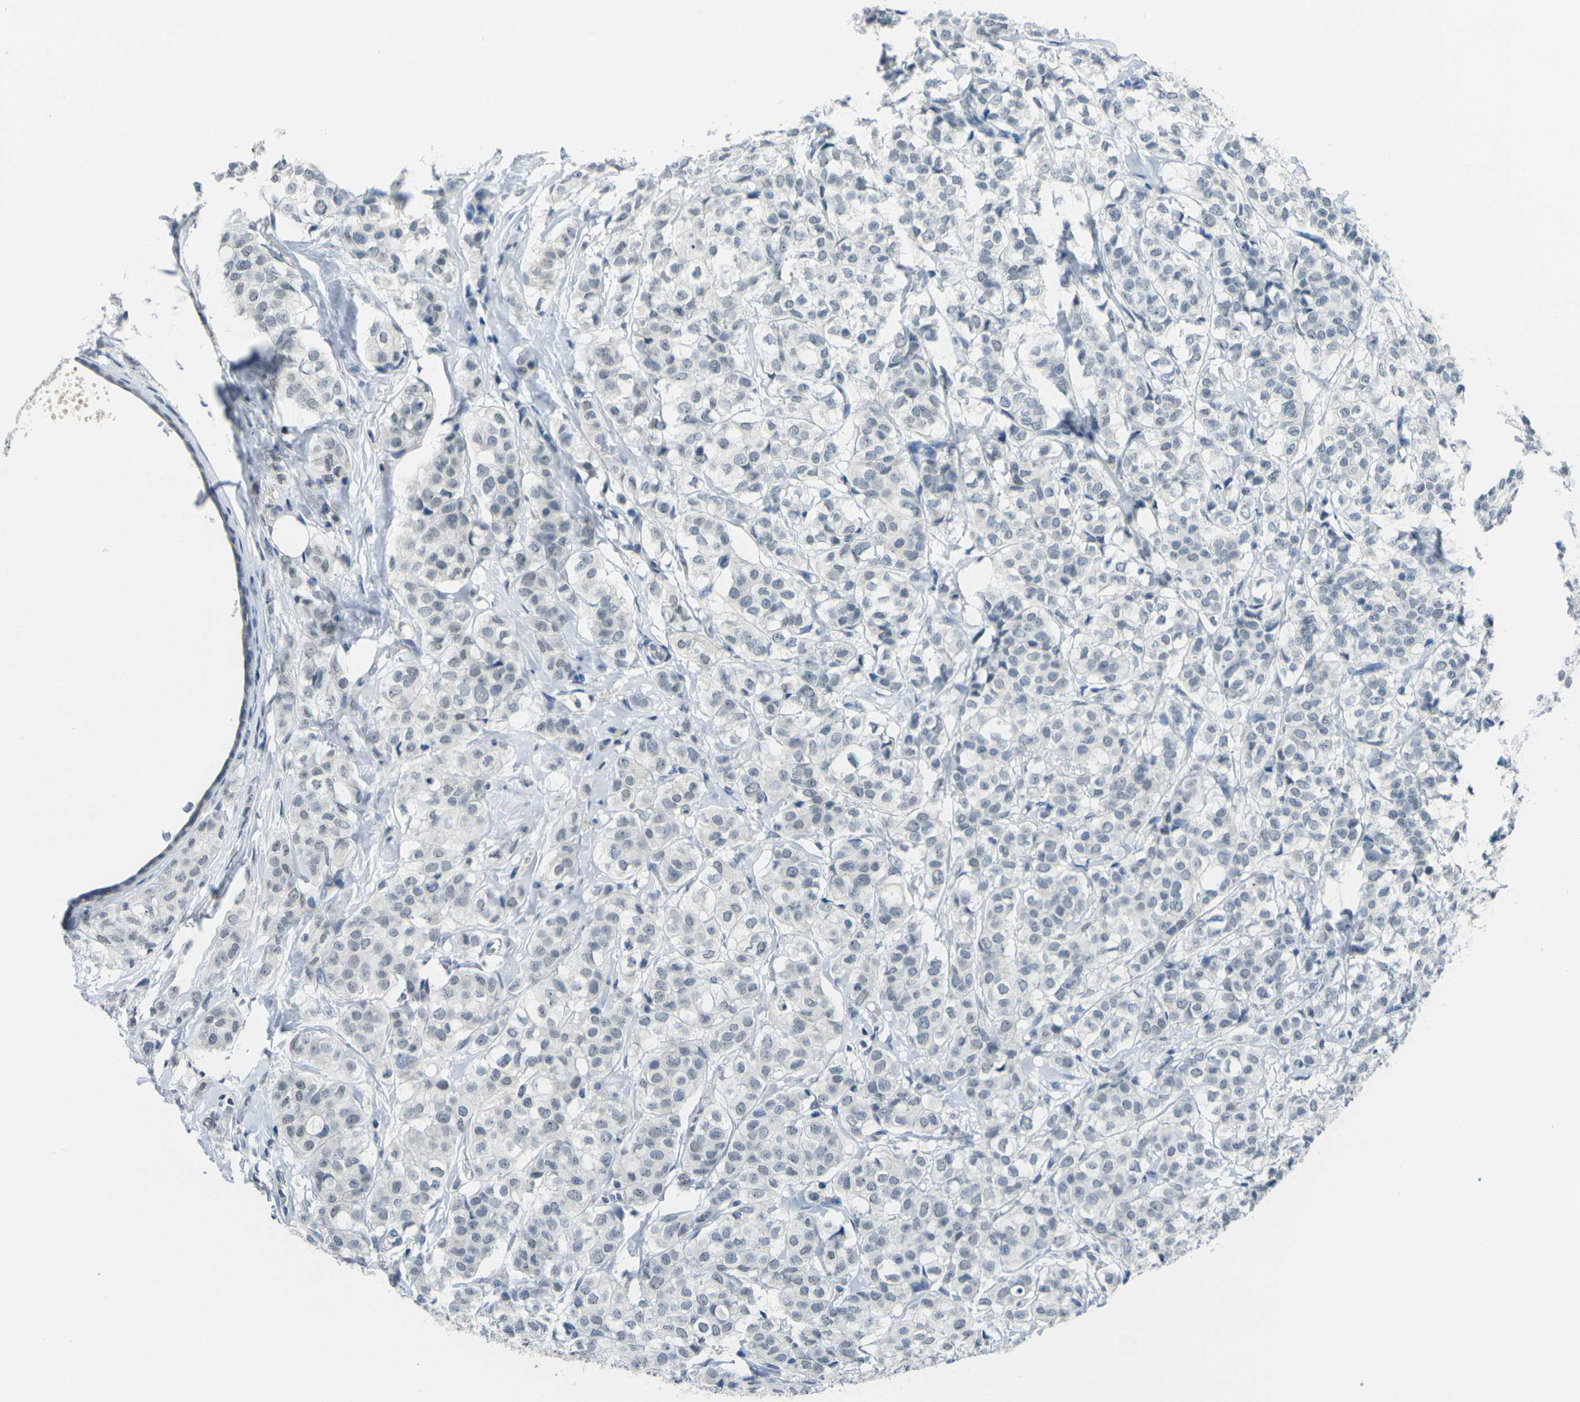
{"staining": {"intensity": "negative", "quantity": "none", "location": "none"}, "tissue": "breast cancer", "cell_type": "Tumor cells", "image_type": "cancer", "snomed": [{"axis": "morphology", "description": "Lobular carcinoma"}, {"axis": "topography", "description": "Breast"}], "caption": "Photomicrograph shows no significant protein staining in tumor cells of breast cancer (lobular carcinoma).", "gene": "SPTBN2", "patient": {"sex": "female", "age": 60}}